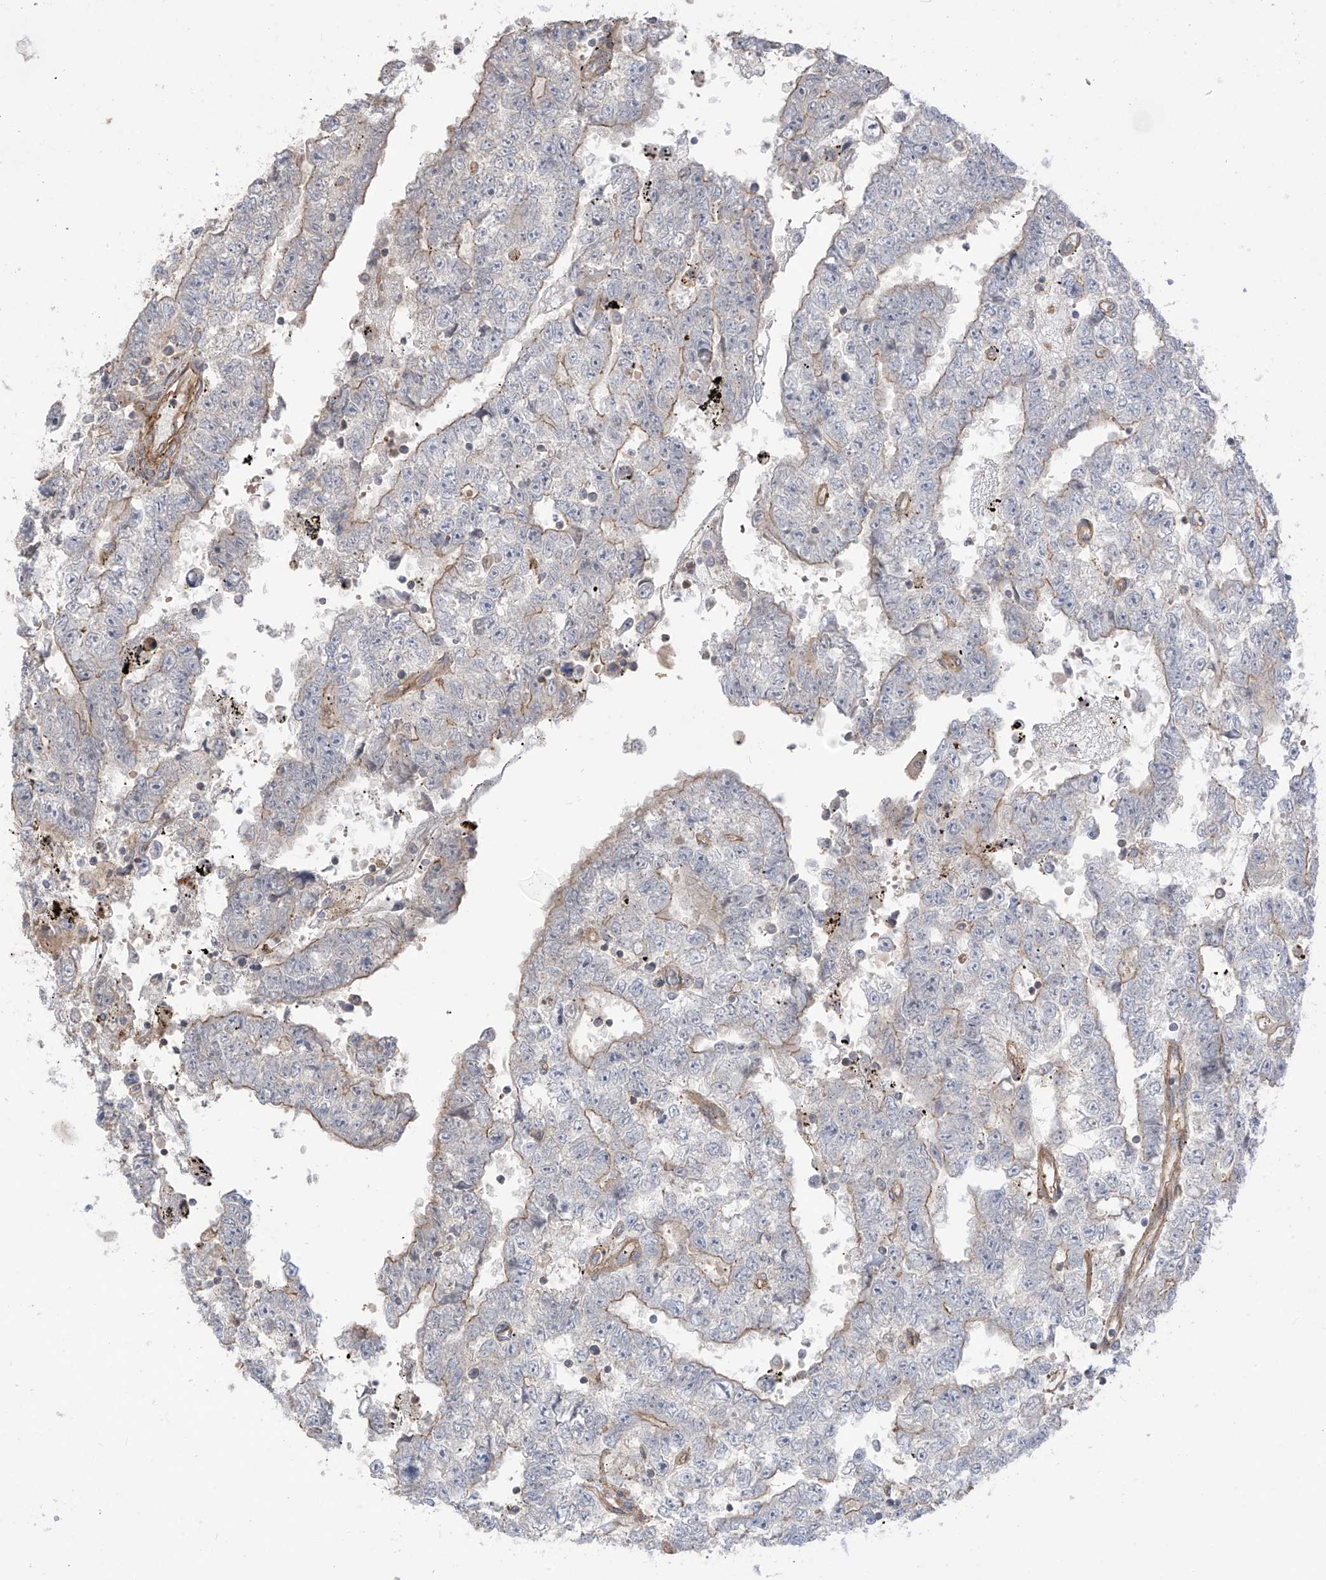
{"staining": {"intensity": "weak", "quantity": "25%-75%", "location": "cytoplasmic/membranous"}, "tissue": "testis cancer", "cell_type": "Tumor cells", "image_type": "cancer", "snomed": [{"axis": "morphology", "description": "Carcinoma, Embryonal, NOS"}, {"axis": "topography", "description": "Testis"}], "caption": "Immunohistochemistry (IHC) (DAB (3,3'-diaminobenzidine)) staining of testis embryonal carcinoma shows weak cytoplasmic/membranous protein expression in about 25%-75% of tumor cells. (DAB (3,3'-diaminobenzidine) IHC with brightfield microscopy, high magnification).", "gene": "TRMU", "patient": {"sex": "male", "age": 25}}